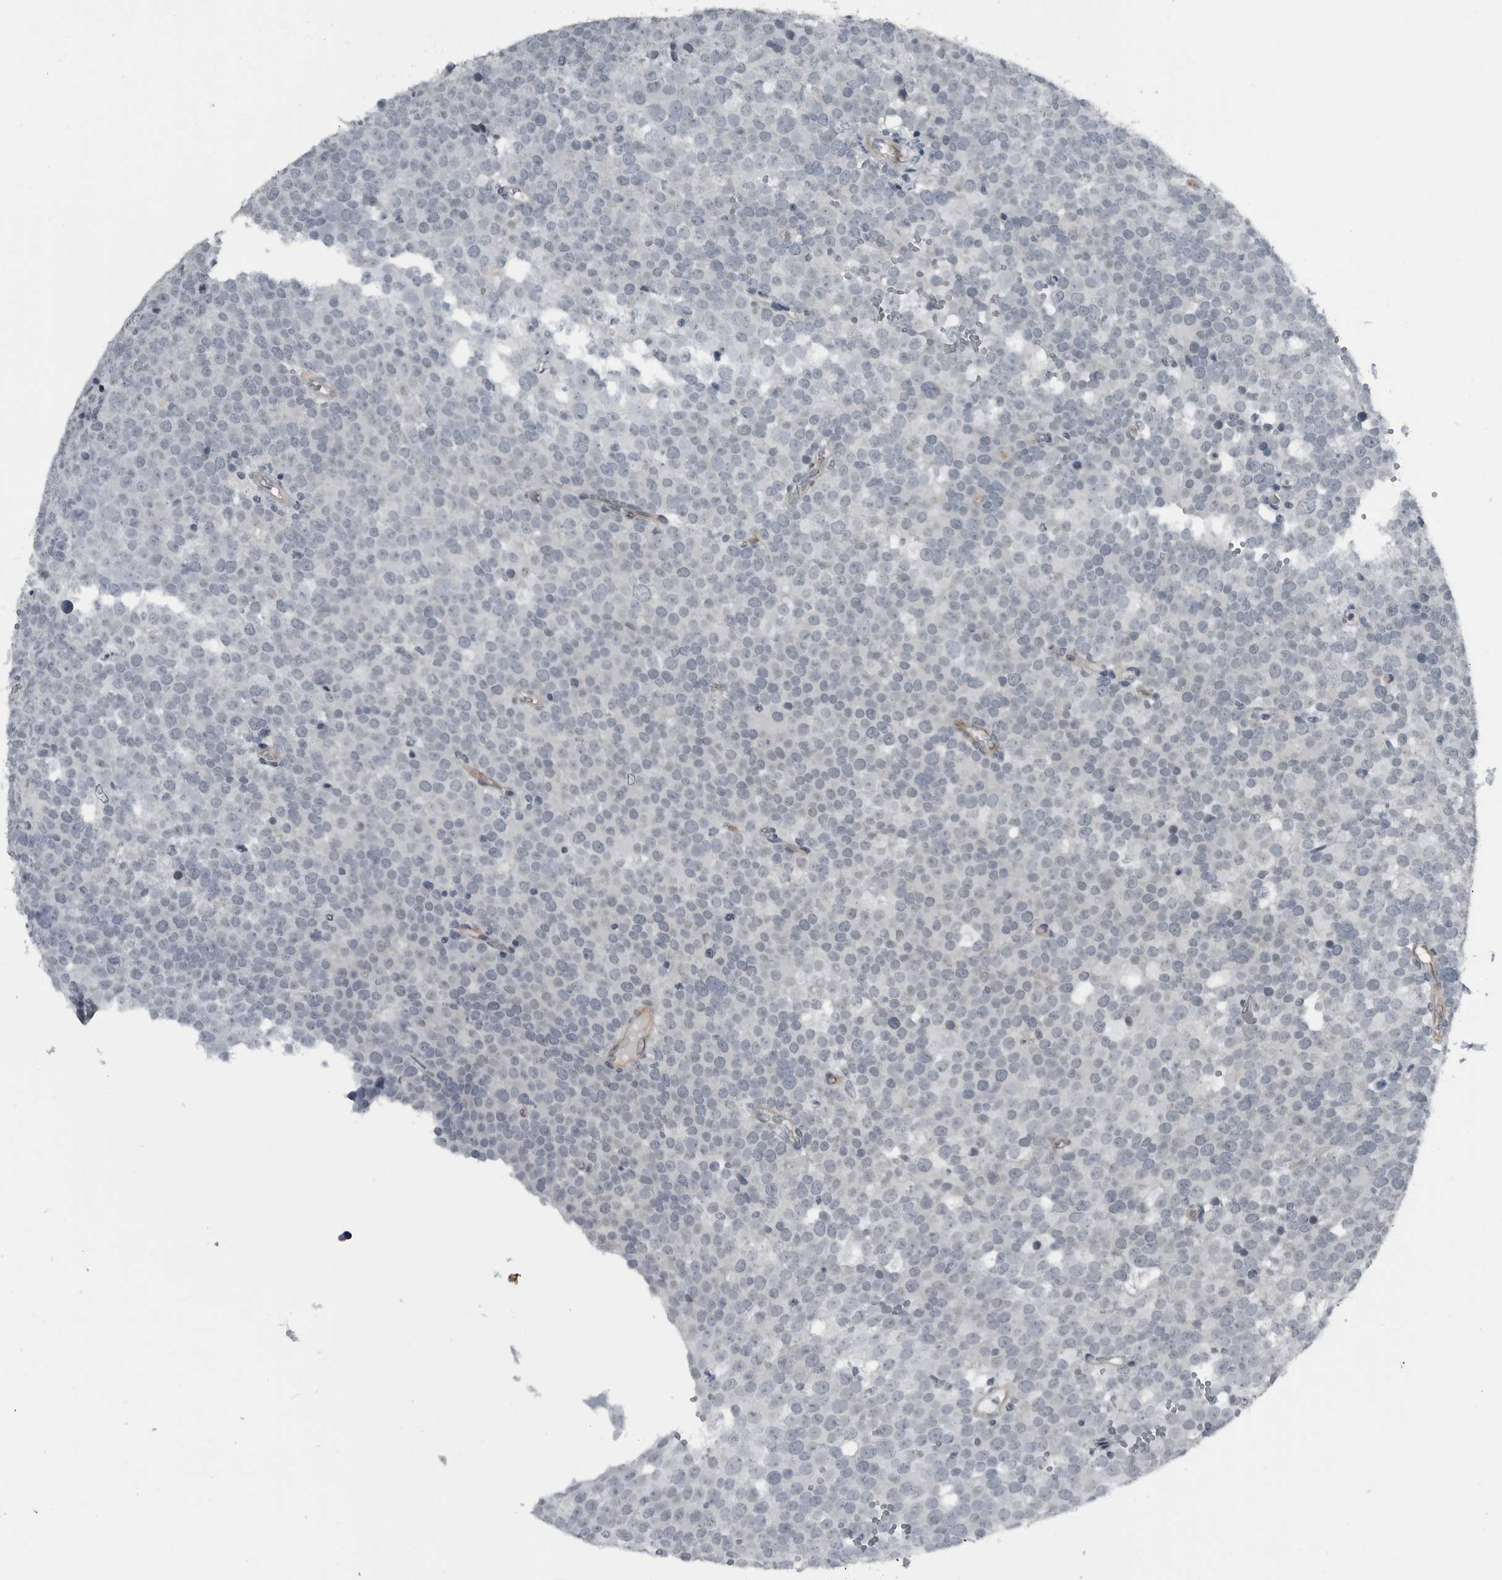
{"staining": {"intensity": "negative", "quantity": "none", "location": "none"}, "tissue": "testis cancer", "cell_type": "Tumor cells", "image_type": "cancer", "snomed": [{"axis": "morphology", "description": "Seminoma, NOS"}, {"axis": "topography", "description": "Testis"}], "caption": "Seminoma (testis) stained for a protein using immunohistochemistry (IHC) reveals no positivity tumor cells.", "gene": "GAK", "patient": {"sex": "male", "age": 71}}